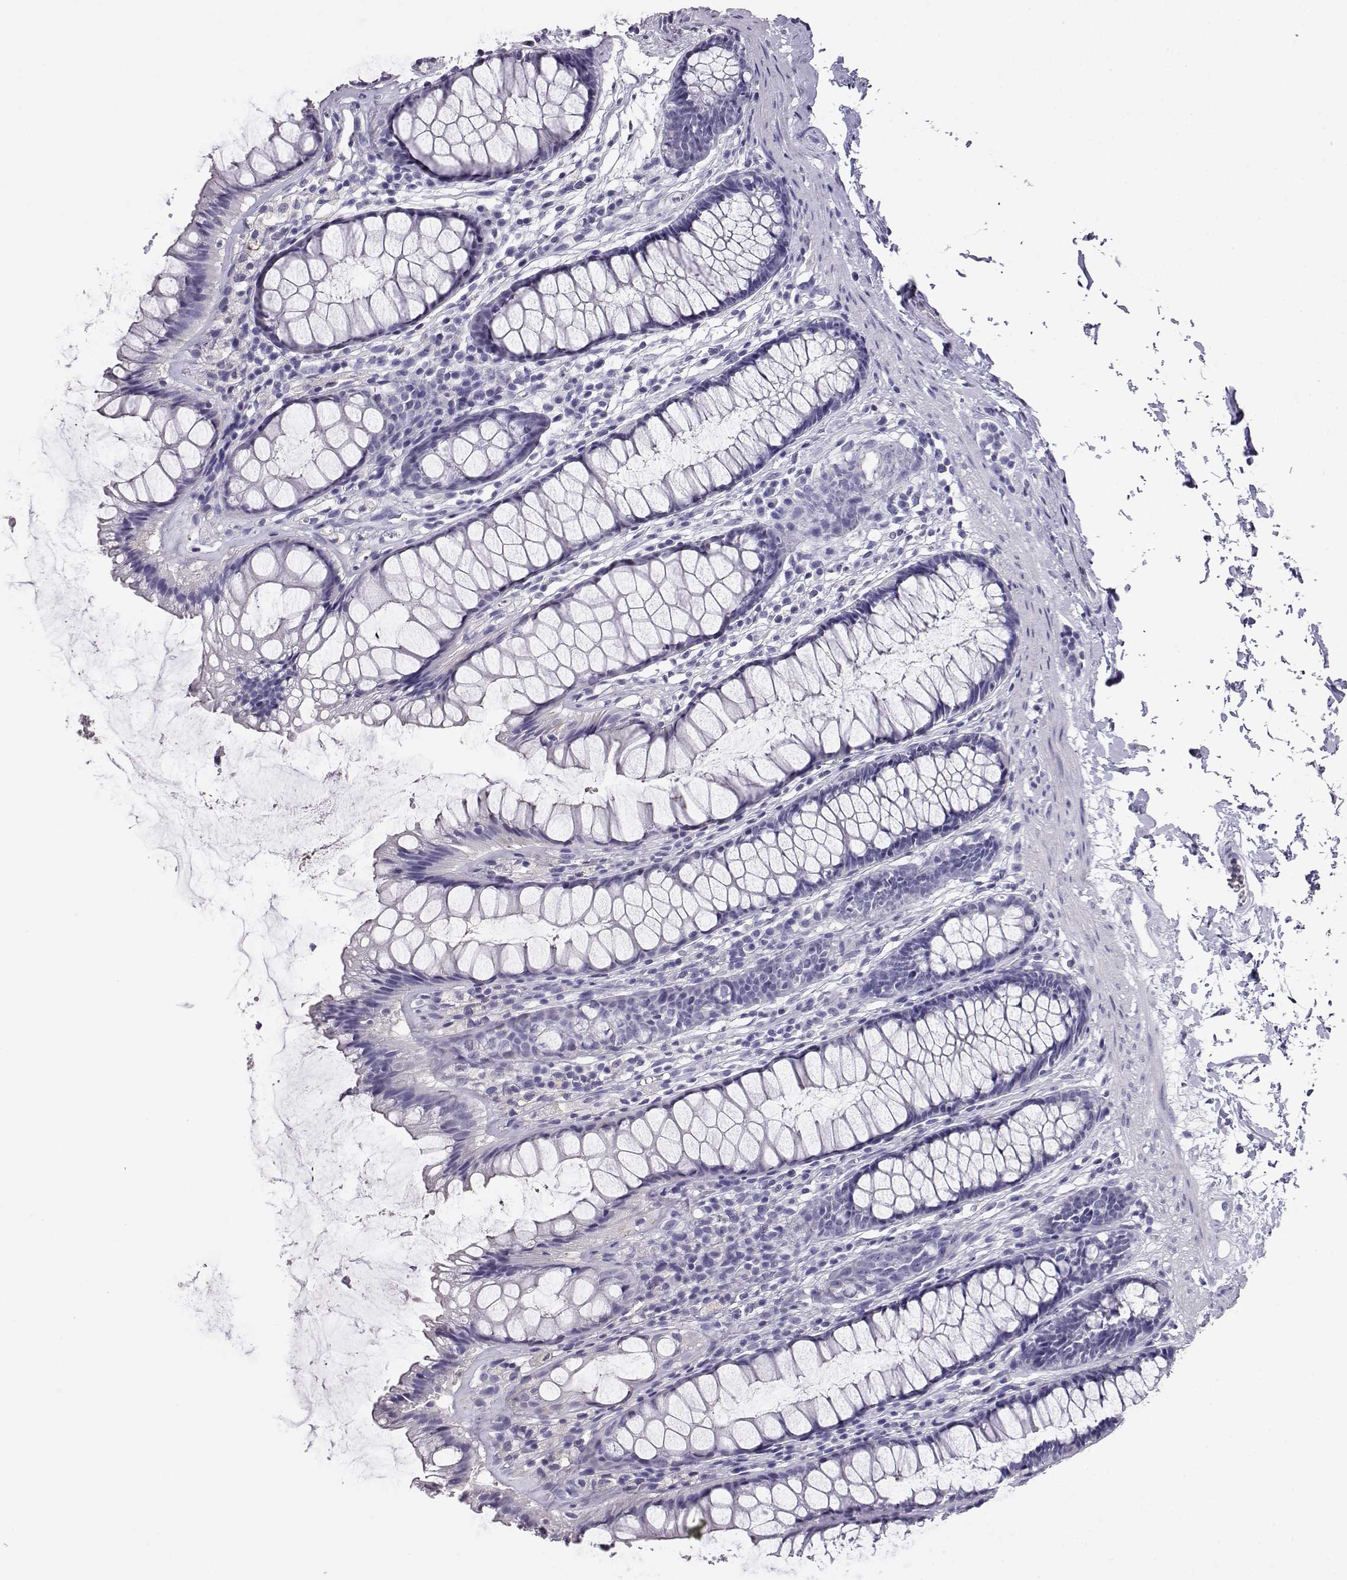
{"staining": {"intensity": "negative", "quantity": "none", "location": "none"}, "tissue": "rectum", "cell_type": "Glandular cells", "image_type": "normal", "snomed": [{"axis": "morphology", "description": "Normal tissue, NOS"}, {"axis": "topography", "description": "Rectum"}], "caption": "DAB immunohistochemical staining of unremarkable human rectum displays no significant staining in glandular cells.", "gene": "AKR1B1", "patient": {"sex": "male", "age": 72}}